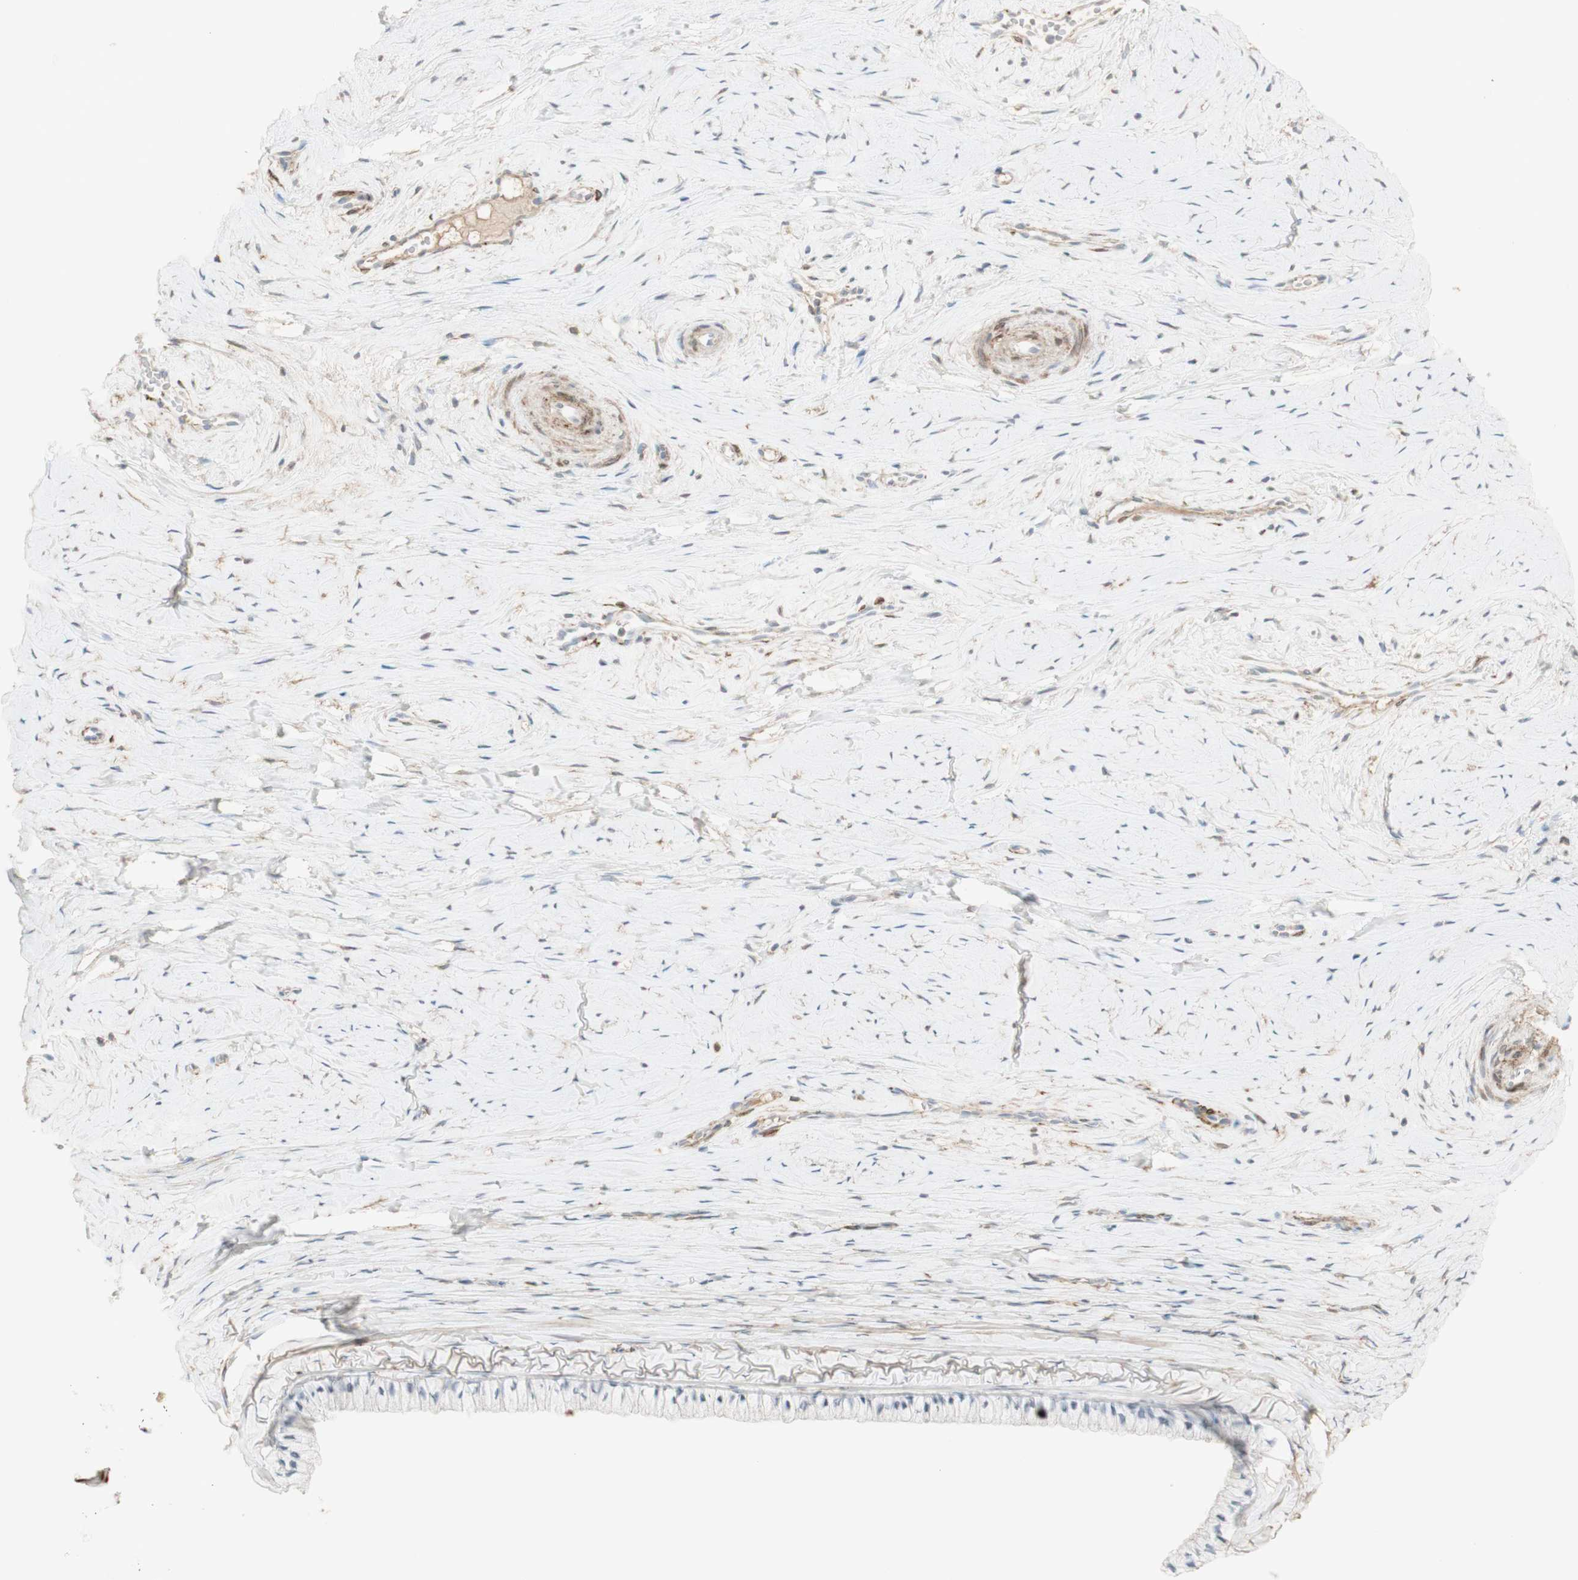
{"staining": {"intensity": "negative", "quantity": "none", "location": "none"}, "tissue": "cervix", "cell_type": "Glandular cells", "image_type": "normal", "snomed": [{"axis": "morphology", "description": "Normal tissue, NOS"}, {"axis": "topography", "description": "Cervix"}], "caption": "Immunohistochemical staining of unremarkable cervix displays no significant expression in glandular cells. (IHC, brightfield microscopy, high magnification).", "gene": "MUC3A", "patient": {"sex": "female", "age": 39}}